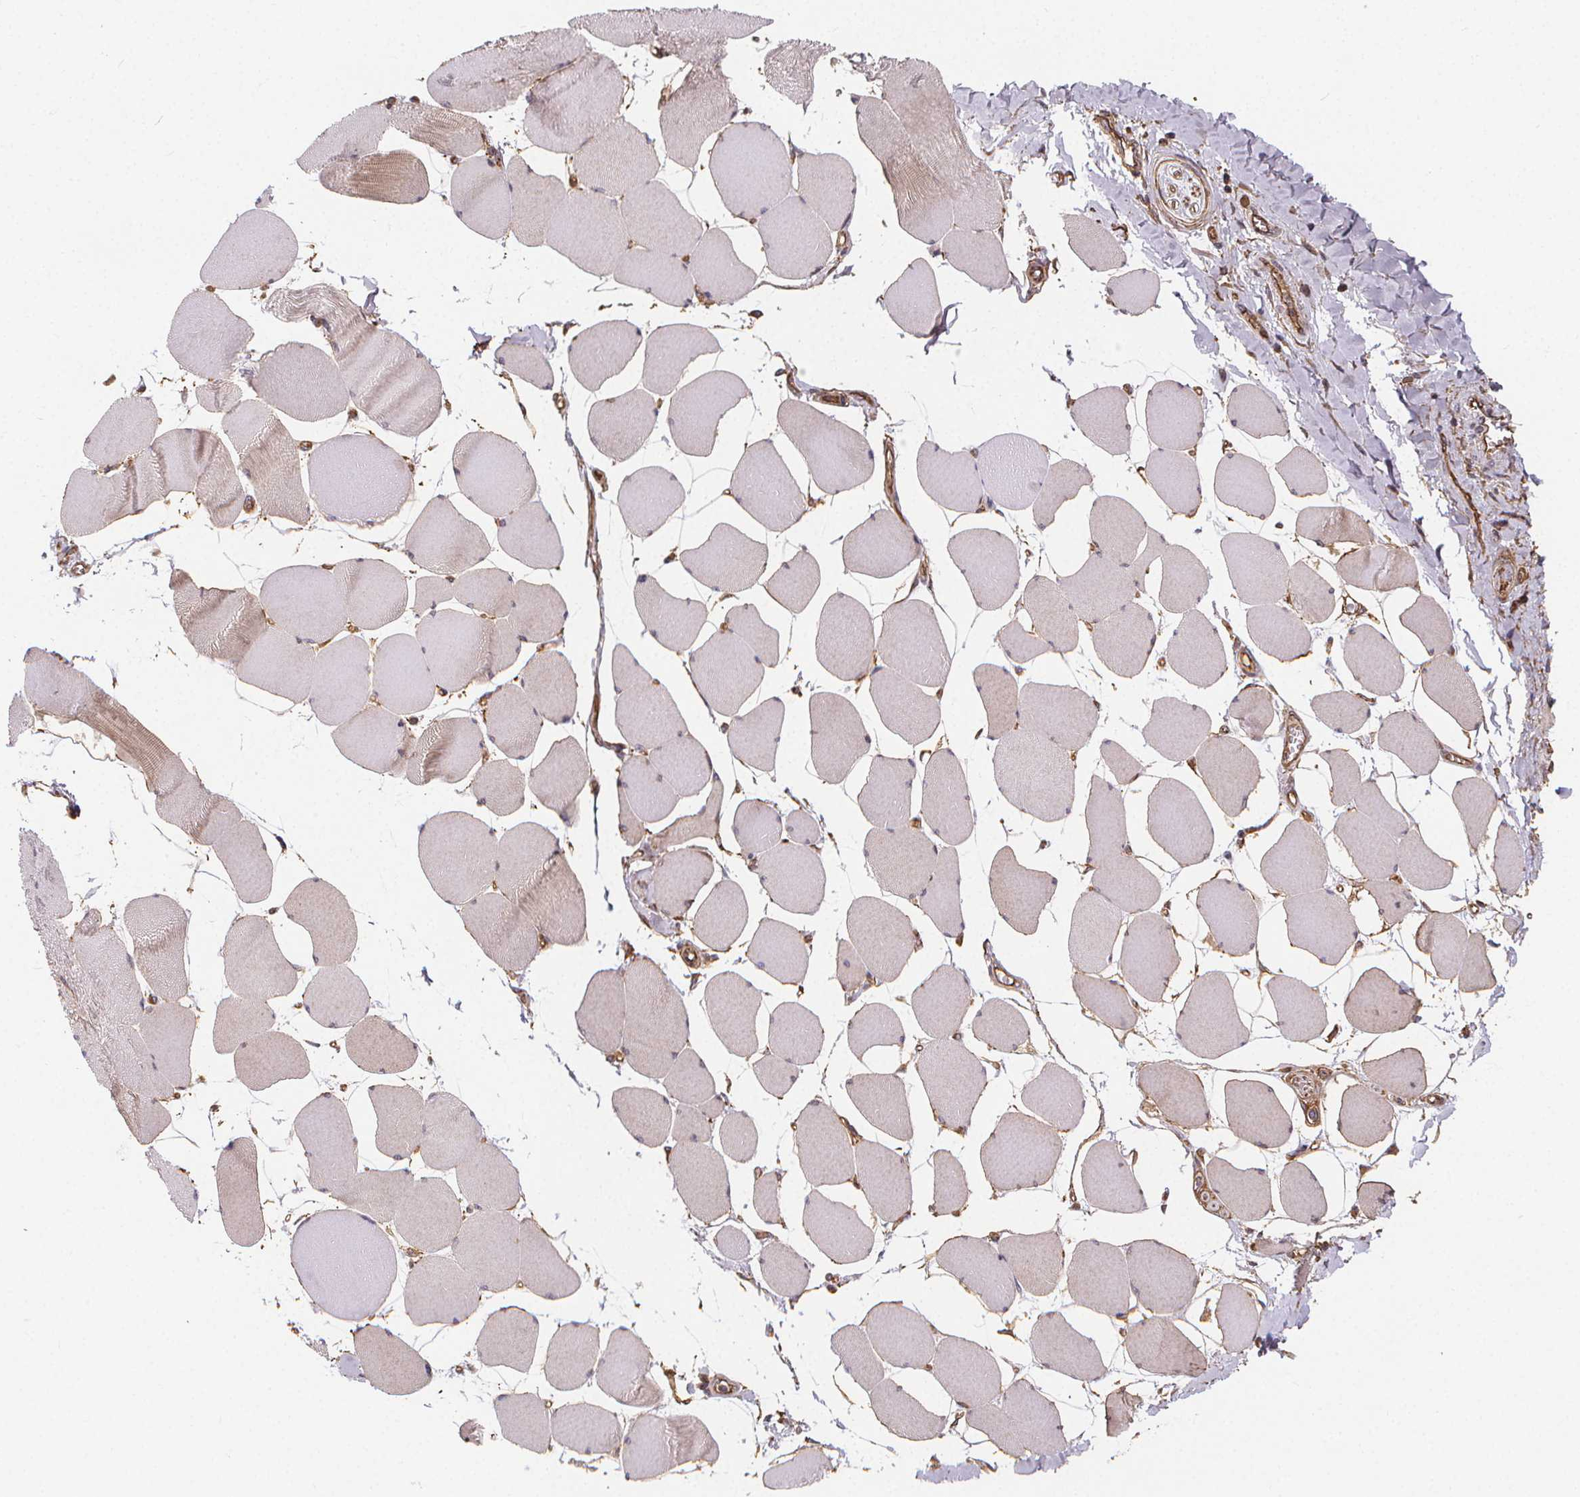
{"staining": {"intensity": "weak", "quantity": "25%-75%", "location": "cytoplasmic/membranous"}, "tissue": "skeletal muscle", "cell_type": "Myocytes", "image_type": "normal", "snomed": [{"axis": "morphology", "description": "Normal tissue, NOS"}, {"axis": "topography", "description": "Skeletal muscle"}], "caption": "Brown immunohistochemical staining in unremarkable human skeletal muscle shows weak cytoplasmic/membranous expression in about 25%-75% of myocytes.", "gene": "CLINT1", "patient": {"sex": "female", "age": 75}}